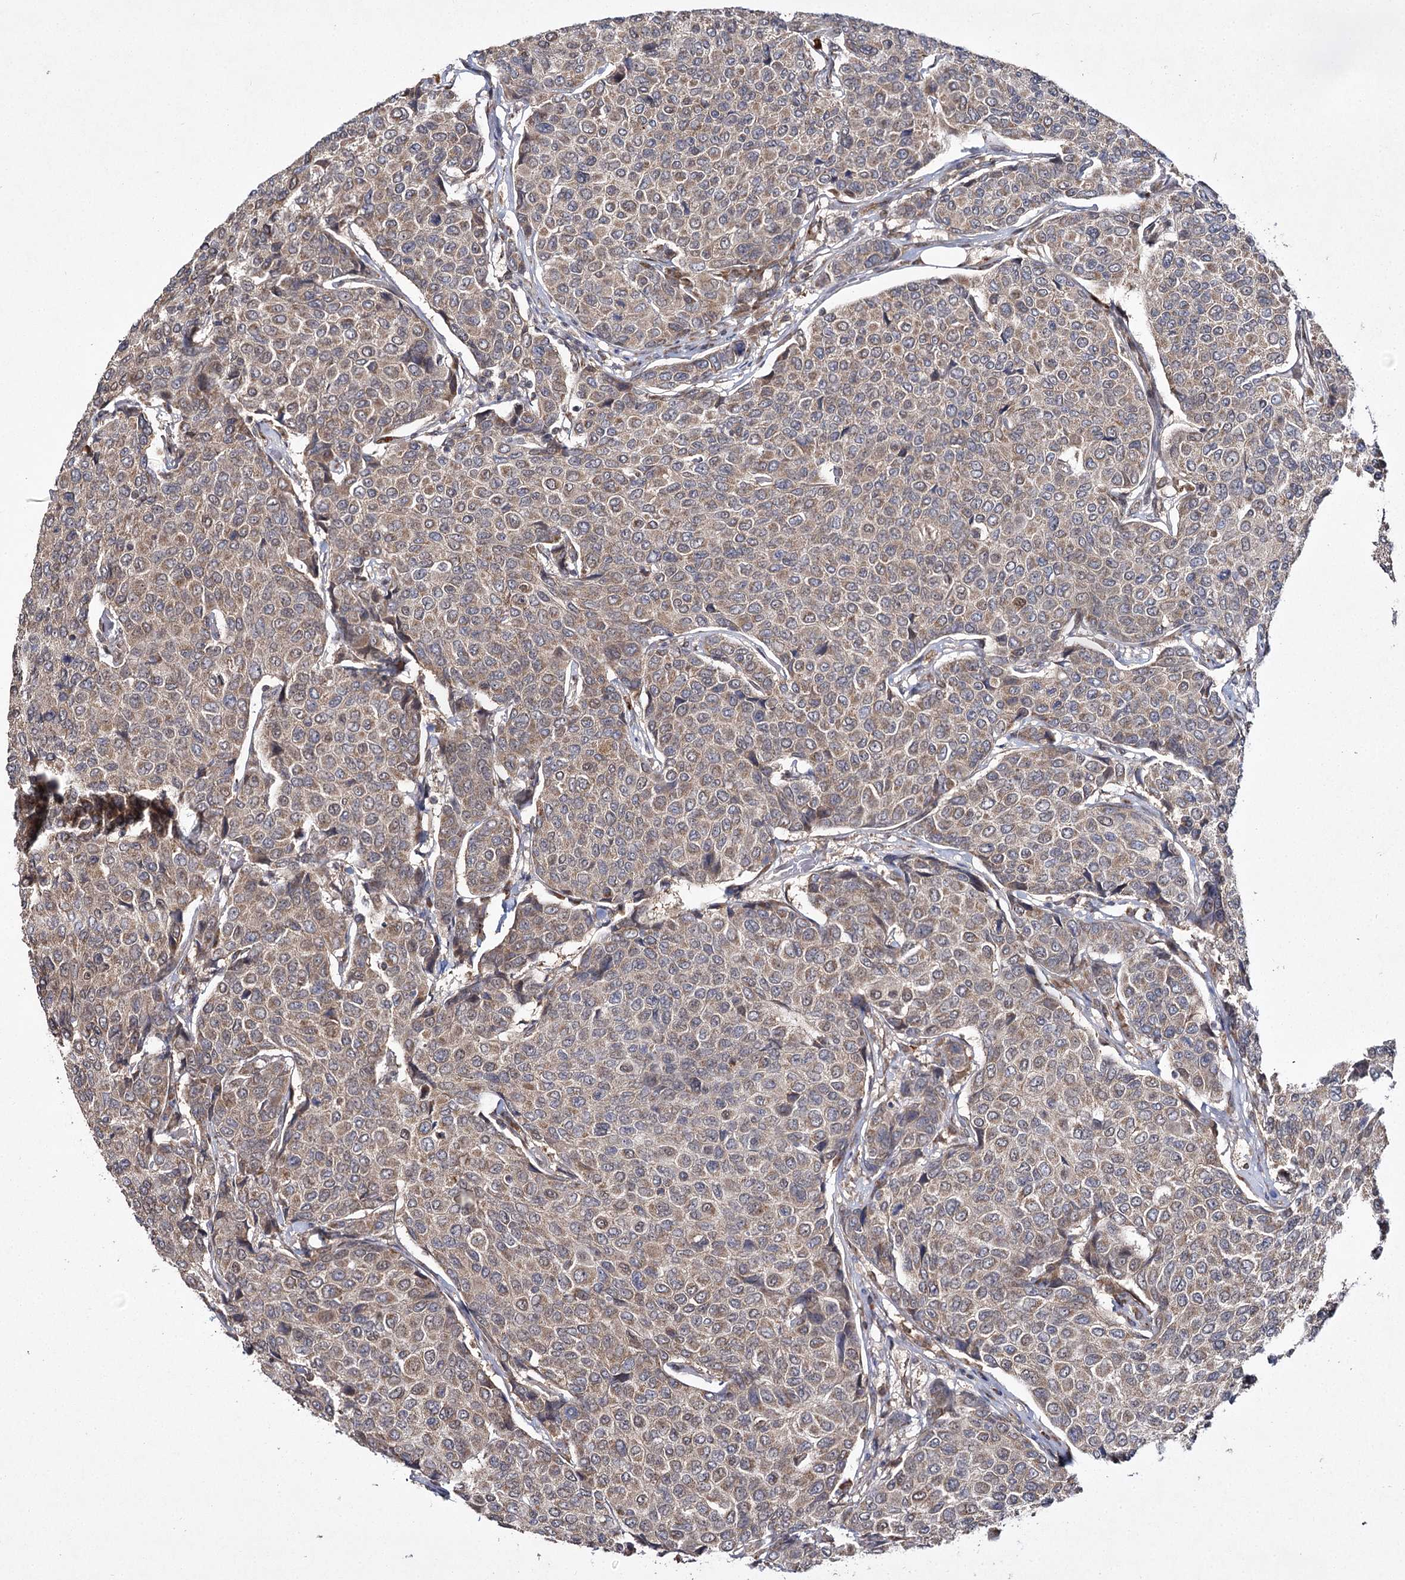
{"staining": {"intensity": "weak", "quantity": ">75%", "location": "cytoplasmic/membranous"}, "tissue": "breast cancer", "cell_type": "Tumor cells", "image_type": "cancer", "snomed": [{"axis": "morphology", "description": "Duct carcinoma"}, {"axis": "topography", "description": "Breast"}], "caption": "A low amount of weak cytoplasmic/membranous expression is seen in about >75% of tumor cells in breast cancer (intraductal carcinoma) tissue.", "gene": "TRNT1", "patient": {"sex": "female", "age": 55}}